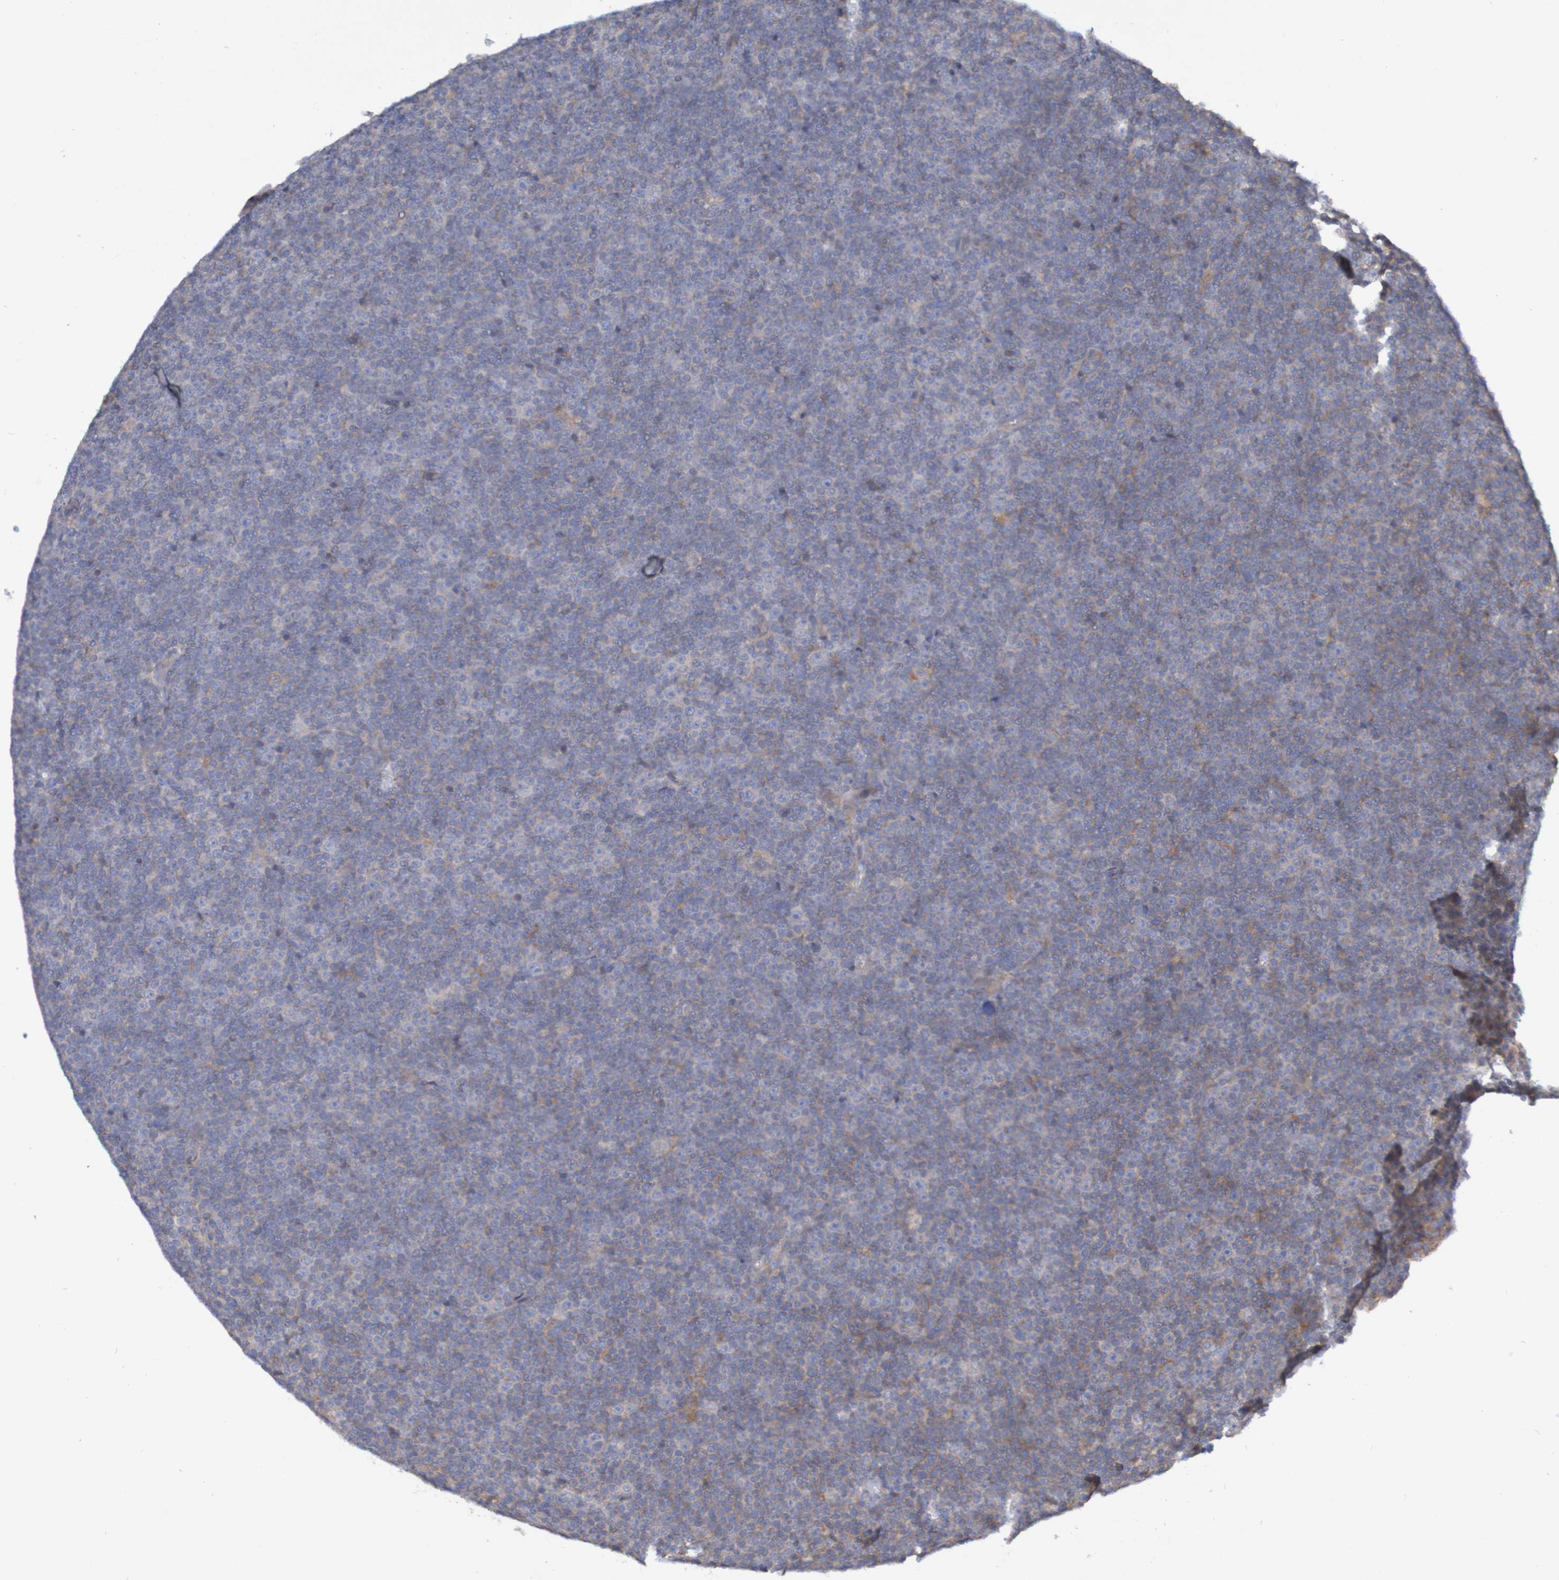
{"staining": {"intensity": "weak", "quantity": "25%-75%", "location": "cytoplasmic/membranous"}, "tissue": "lymphoma", "cell_type": "Tumor cells", "image_type": "cancer", "snomed": [{"axis": "morphology", "description": "Malignant lymphoma, non-Hodgkin's type, Low grade"}, {"axis": "topography", "description": "Lymph node"}], "caption": "Tumor cells exhibit low levels of weak cytoplasmic/membranous positivity in approximately 25%-75% of cells in low-grade malignant lymphoma, non-Hodgkin's type.", "gene": "LMBRD2", "patient": {"sex": "female", "age": 67}}